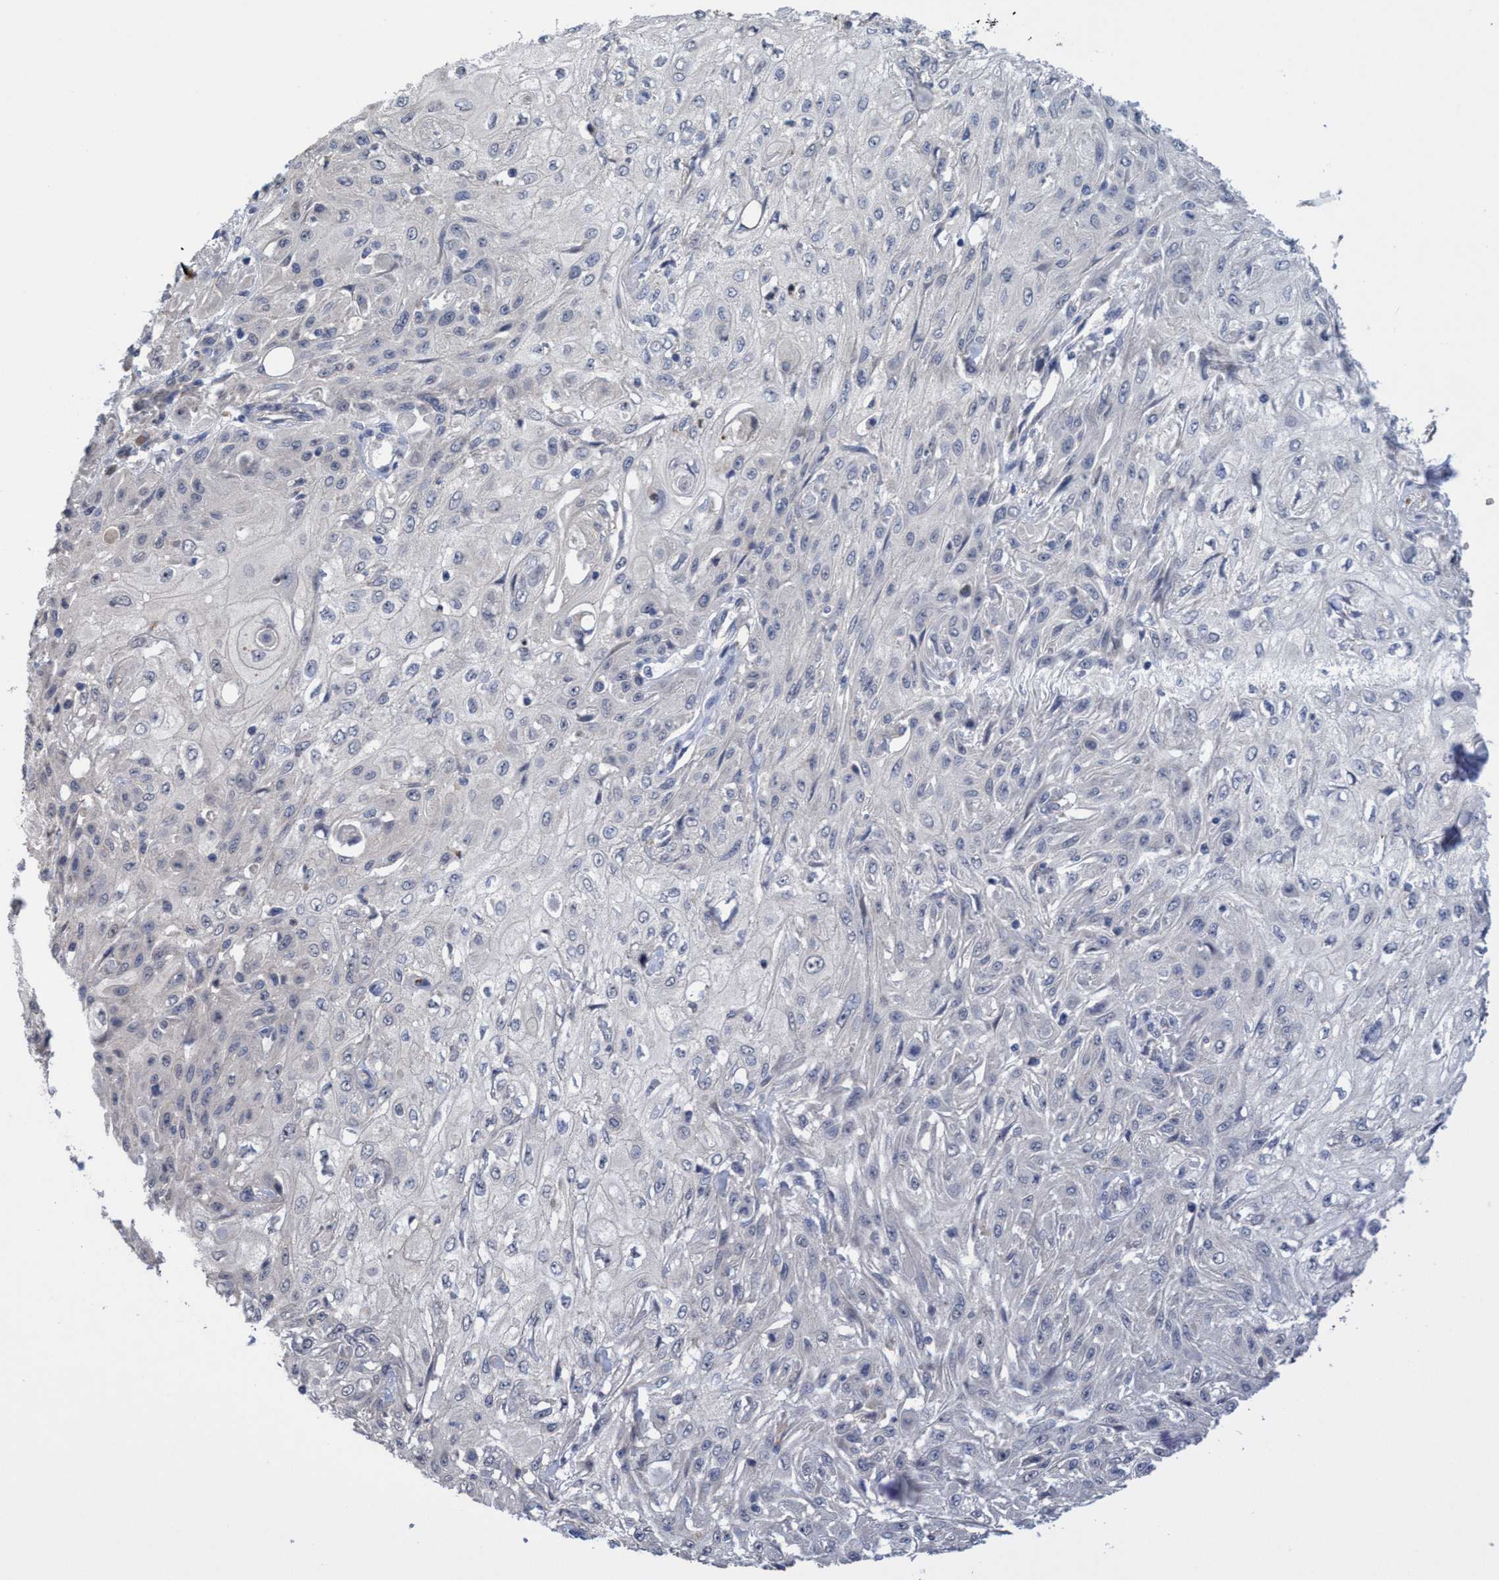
{"staining": {"intensity": "negative", "quantity": "none", "location": "none"}, "tissue": "skin cancer", "cell_type": "Tumor cells", "image_type": "cancer", "snomed": [{"axis": "morphology", "description": "Squamous cell carcinoma, NOS"}, {"axis": "morphology", "description": "Squamous cell carcinoma, metastatic, NOS"}, {"axis": "topography", "description": "Skin"}, {"axis": "topography", "description": "Lymph node"}], "caption": "DAB (3,3'-diaminobenzidine) immunohistochemical staining of human skin metastatic squamous cell carcinoma exhibits no significant staining in tumor cells.", "gene": "SEMA4D", "patient": {"sex": "male", "age": 75}}